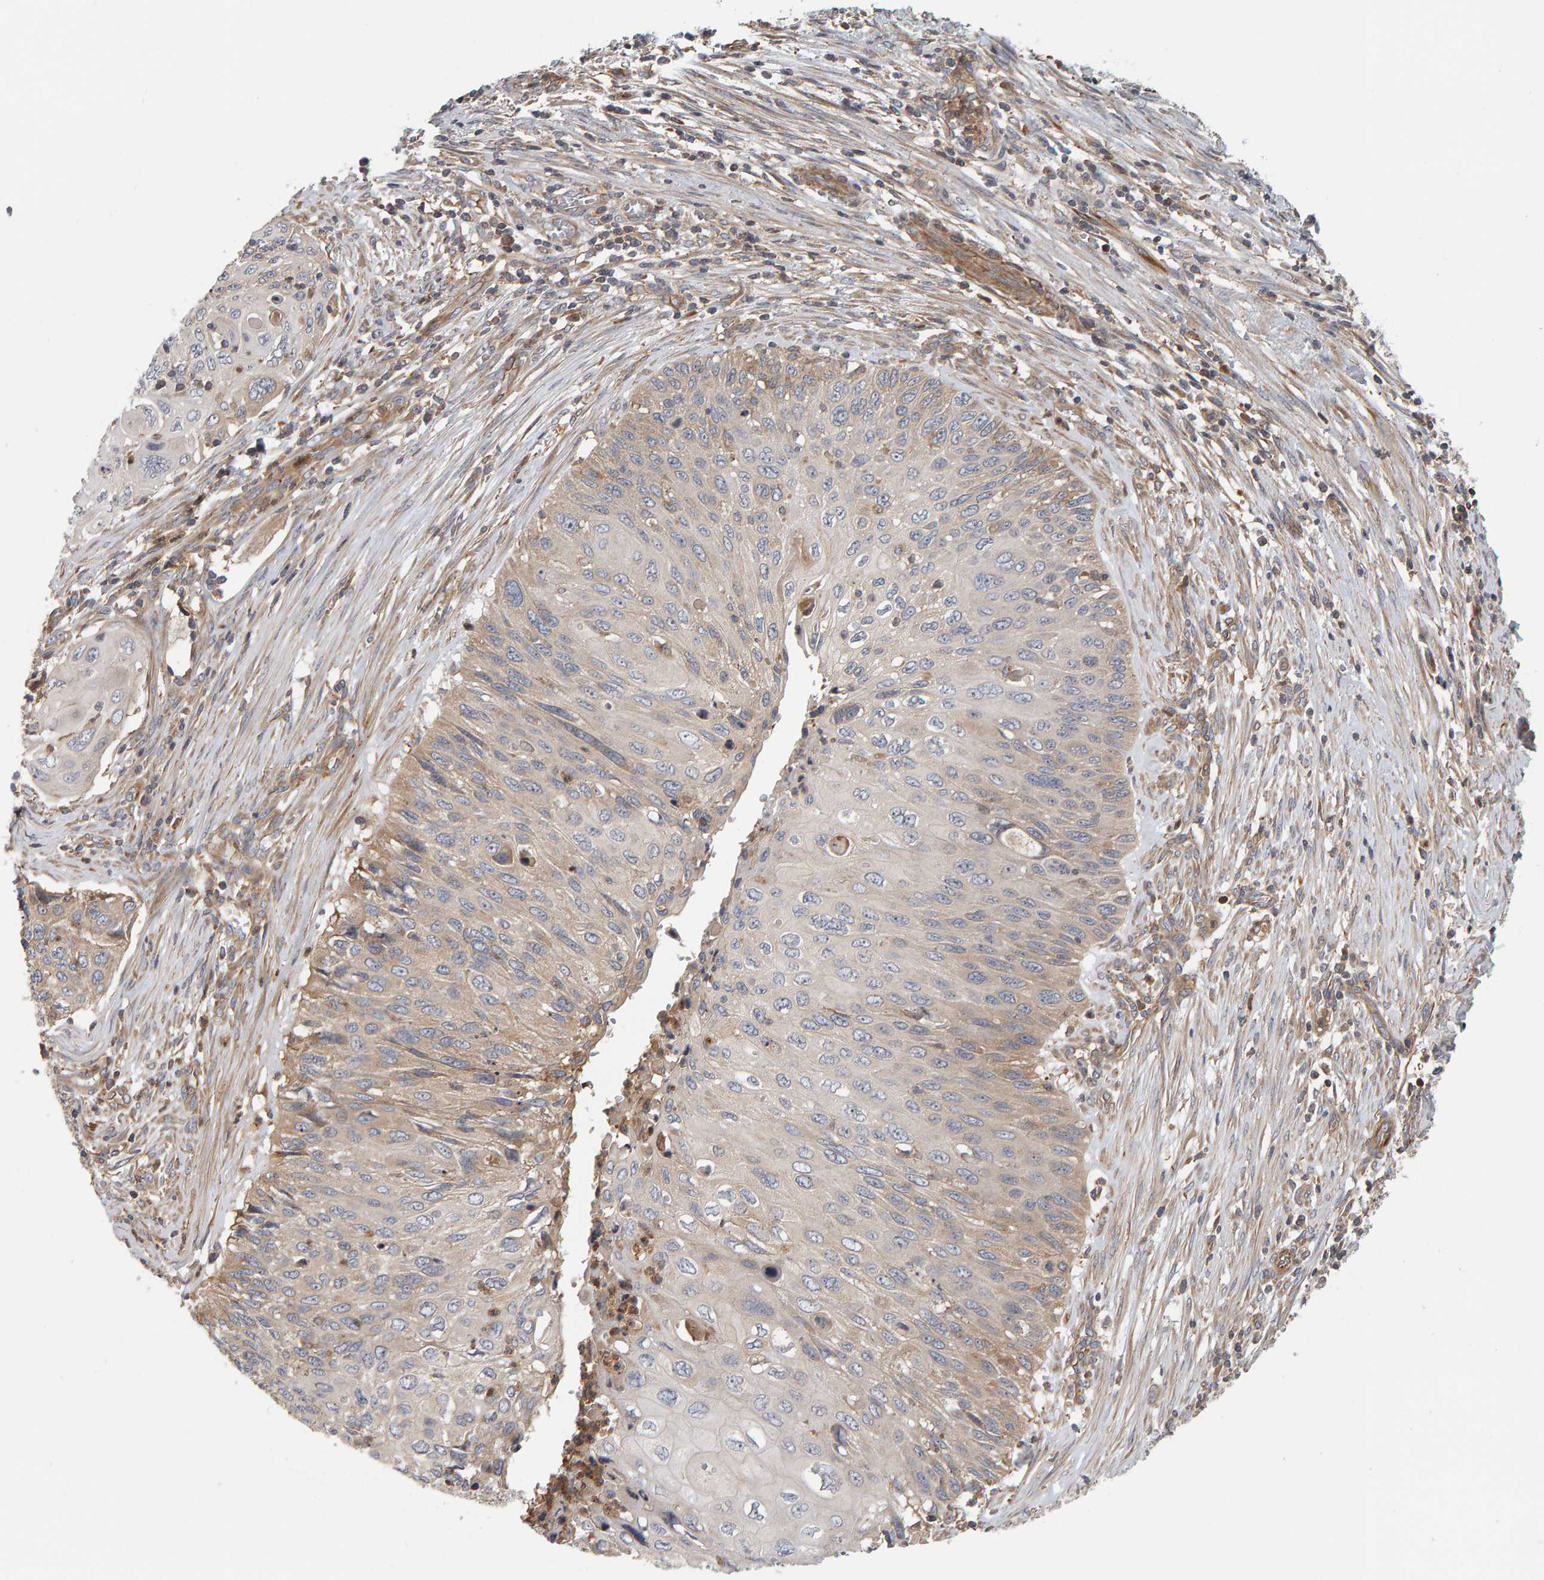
{"staining": {"intensity": "weak", "quantity": "25%-75%", "location": "cytoplasmic/membranous"}, "tissue": "cervical cancer", "cell_type": "Tumor cells", "image_type": "cancer", "snomed": [{"axis": "morphology", "description": "Squamous cell carcinoma, NOS"}, {"axis": "topography", "description": "Cervix"}], "caption": "IHC (DAB) staining of human cervical cancer exhibits weak cytoplasmic/membranous protein positivity in about 25%-75% of tumor cells. (DAB = brown stain, brightfield microscopy at high magnification).", "gene": "C9orf72", "patient": {"sex": "female", "age": 70}}